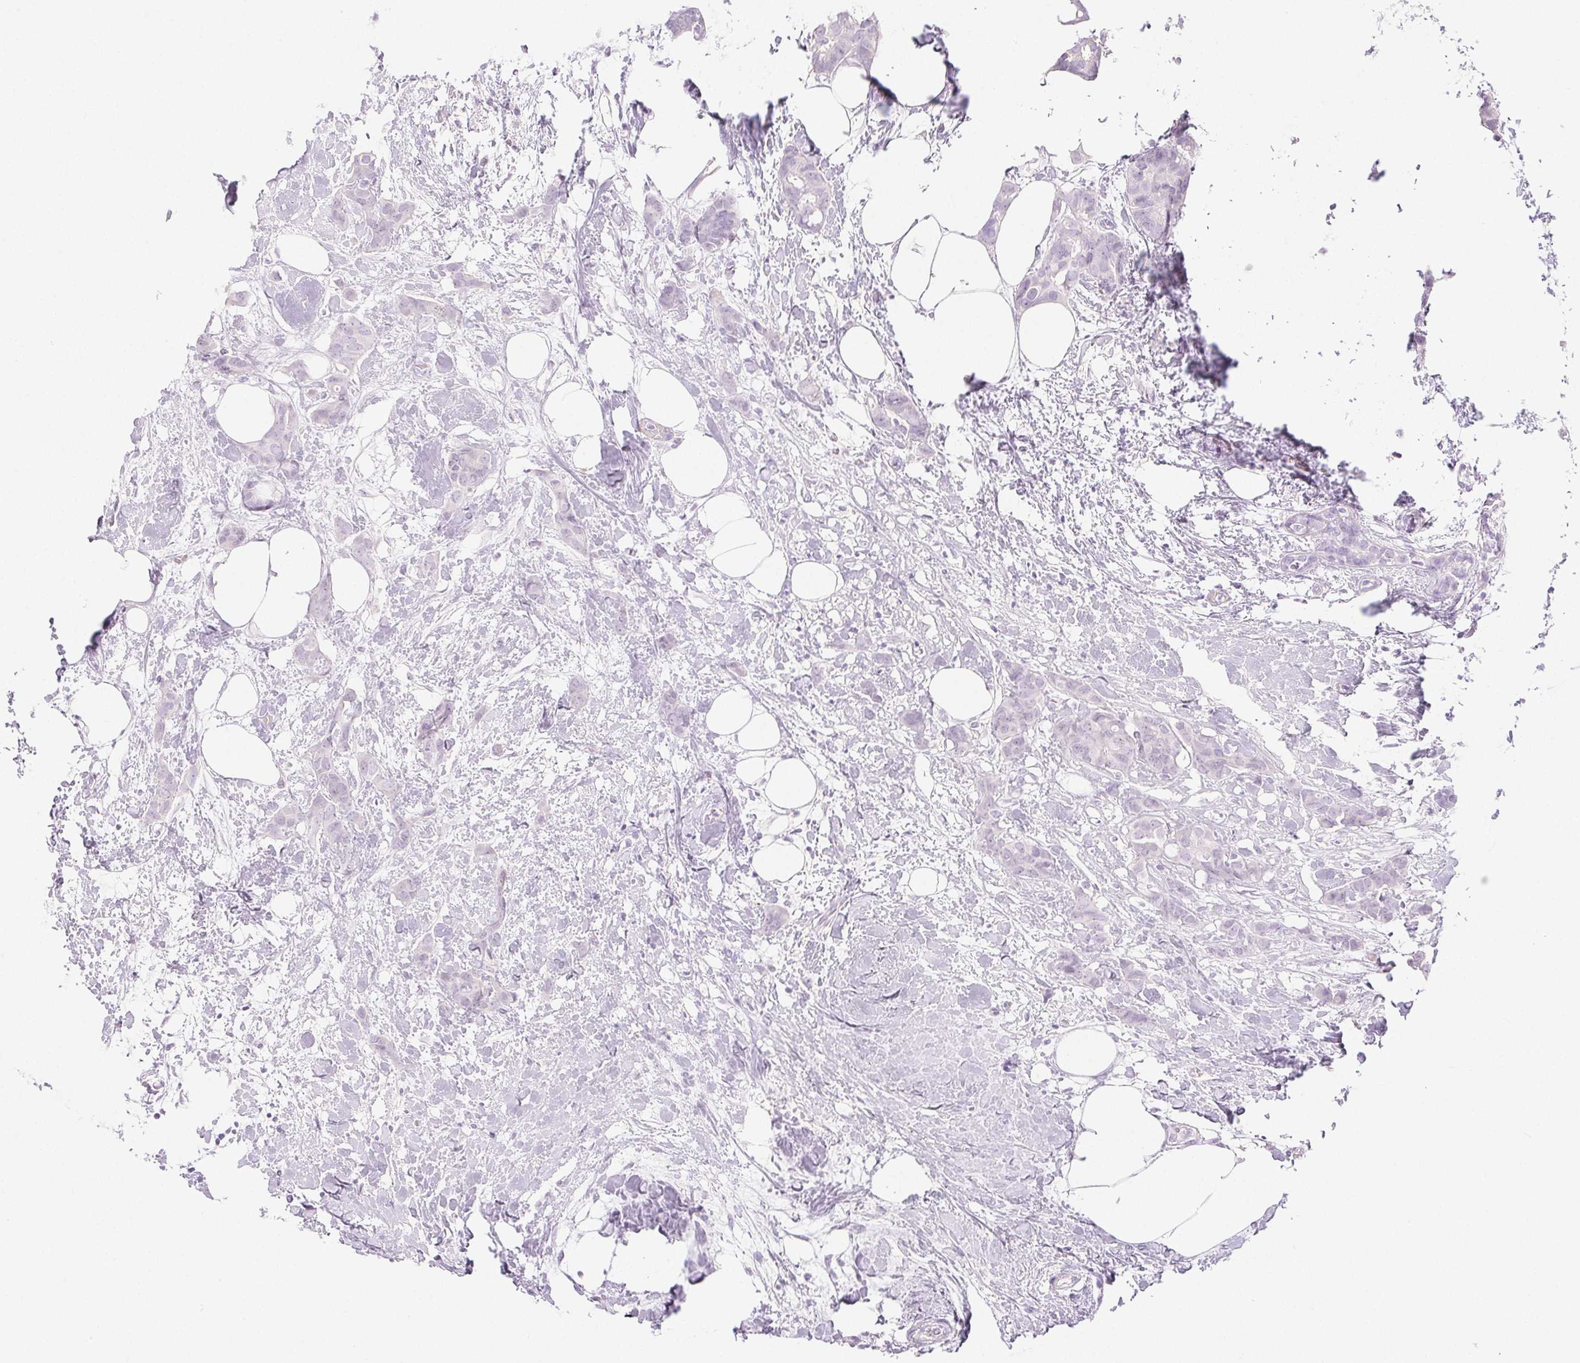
{"staining": {"intensity": "negative", "quantity": "none", "location": "none"}, "tissue": "breast cancer", "cell_type": "Tumor cells", "image_type": "cancer", "snomed": [{"axis": "morphology", "description": "Duct carcinoma"}, {"axis": "topography", "description": "Breast"}], "caption": "This histopathology image is of breast infiltrating ductal carcinoma stained with immunohistochemistry (IHC) to label a protein in brown with the nuclei are counter-stained blue. There is no expression in tumor cells.", "gene": "SPRR3", "patient": {"sex": "female", "age": 62}}